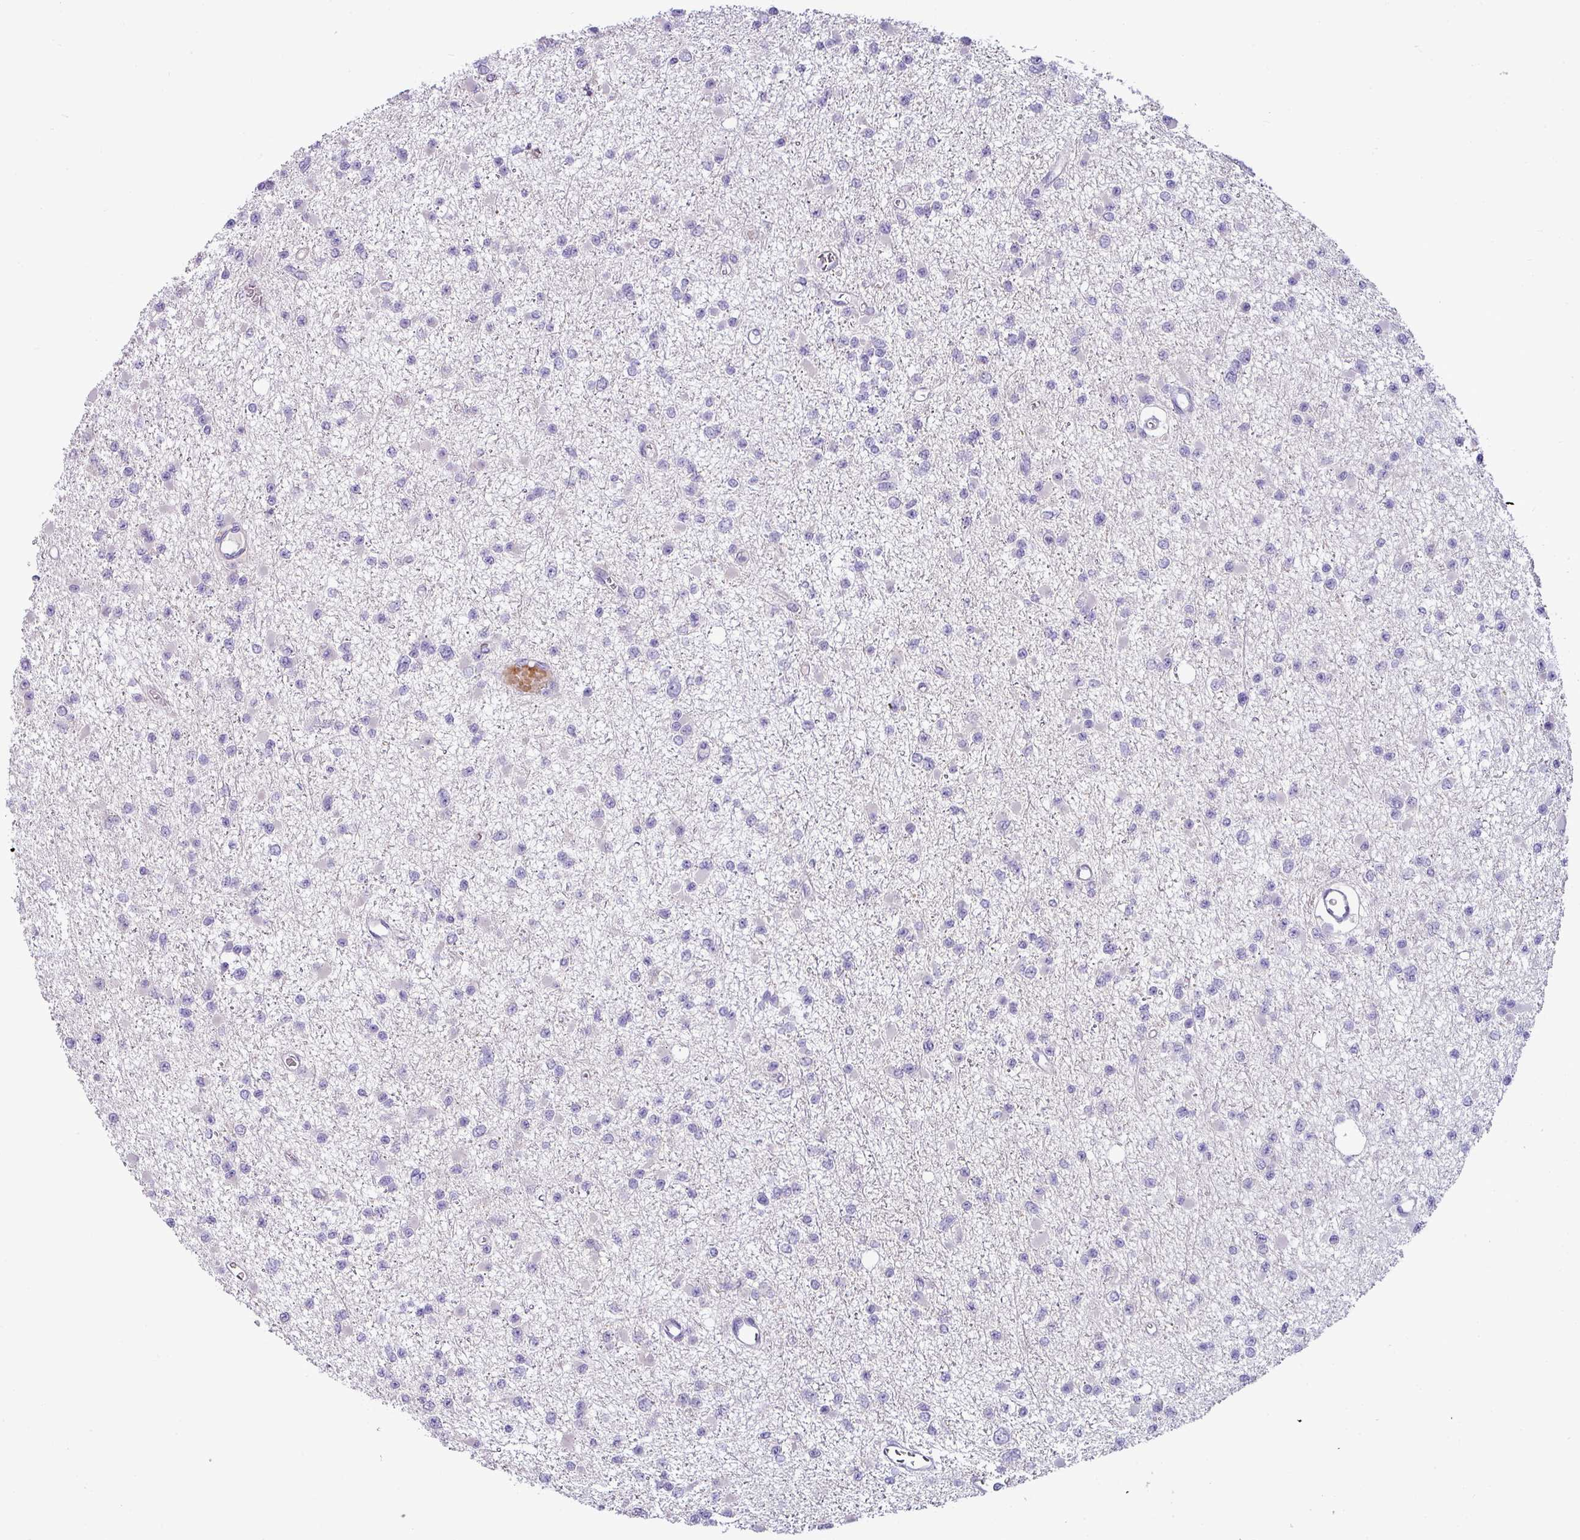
{"staining": {"intensity": "negative", "quantity": "none", "location": "none"}, "tissue": "glioma", "cell_type": "Tumor cells", "image_type": "cancer", "snomed": [{"axis": "morphology", "description": "Glioma, malignant, Low grade"}, {"axis": "topography", "description": "Brain"}], "caption": "High magnification brightfield microscopy of malignant glioma (low-grade) stained with DAB (3,3'-diaminobenzidine) (brown) and counterstained with hematoxylin (blue): tumor cells show no significant staining. (Brightfield microscopy of DAB immunohistochemistry (IHC) at high magnification).", "gene": "ACAP3", "patient": {"sex": "female", "age": 22}}